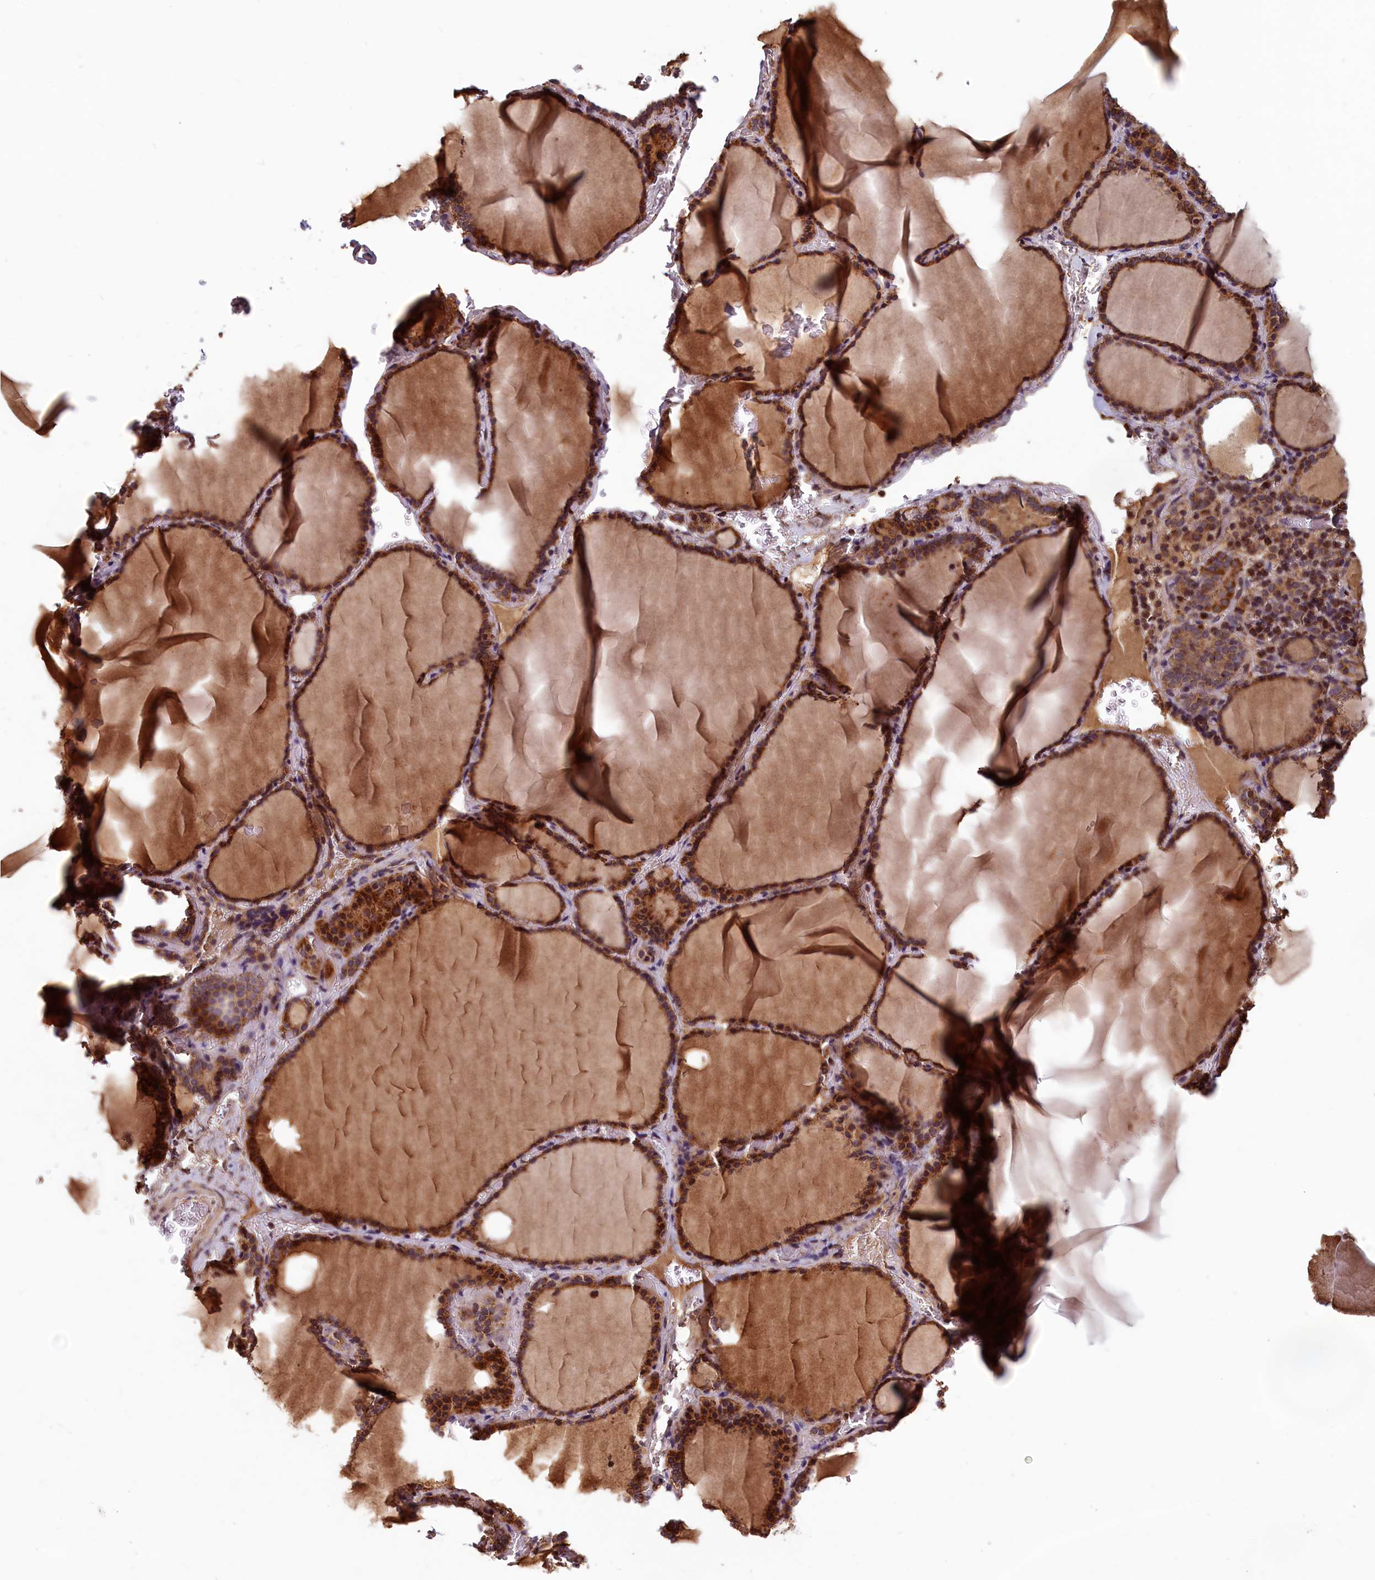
{"staining": {"intensity": "strong", "quantity": ">75%", "location": "cytoplasmic/membranous"}, "tissue": "thyroid gland", "cell_type": "Glandular cells", "image_type": "normal", "snomed": [{"axis": "morphology", "description": "Normal tissue, NOS"}, {"axis": "topography", "description": "Thyroid gland"}], "caption": "Glandular cells reveal strong cytoplasmic/membranous positivity in about >75% of cells in unremarkable thyroid gland.", "gene": "CCDC15", "patient": {"sex": "female", "age": 39}}